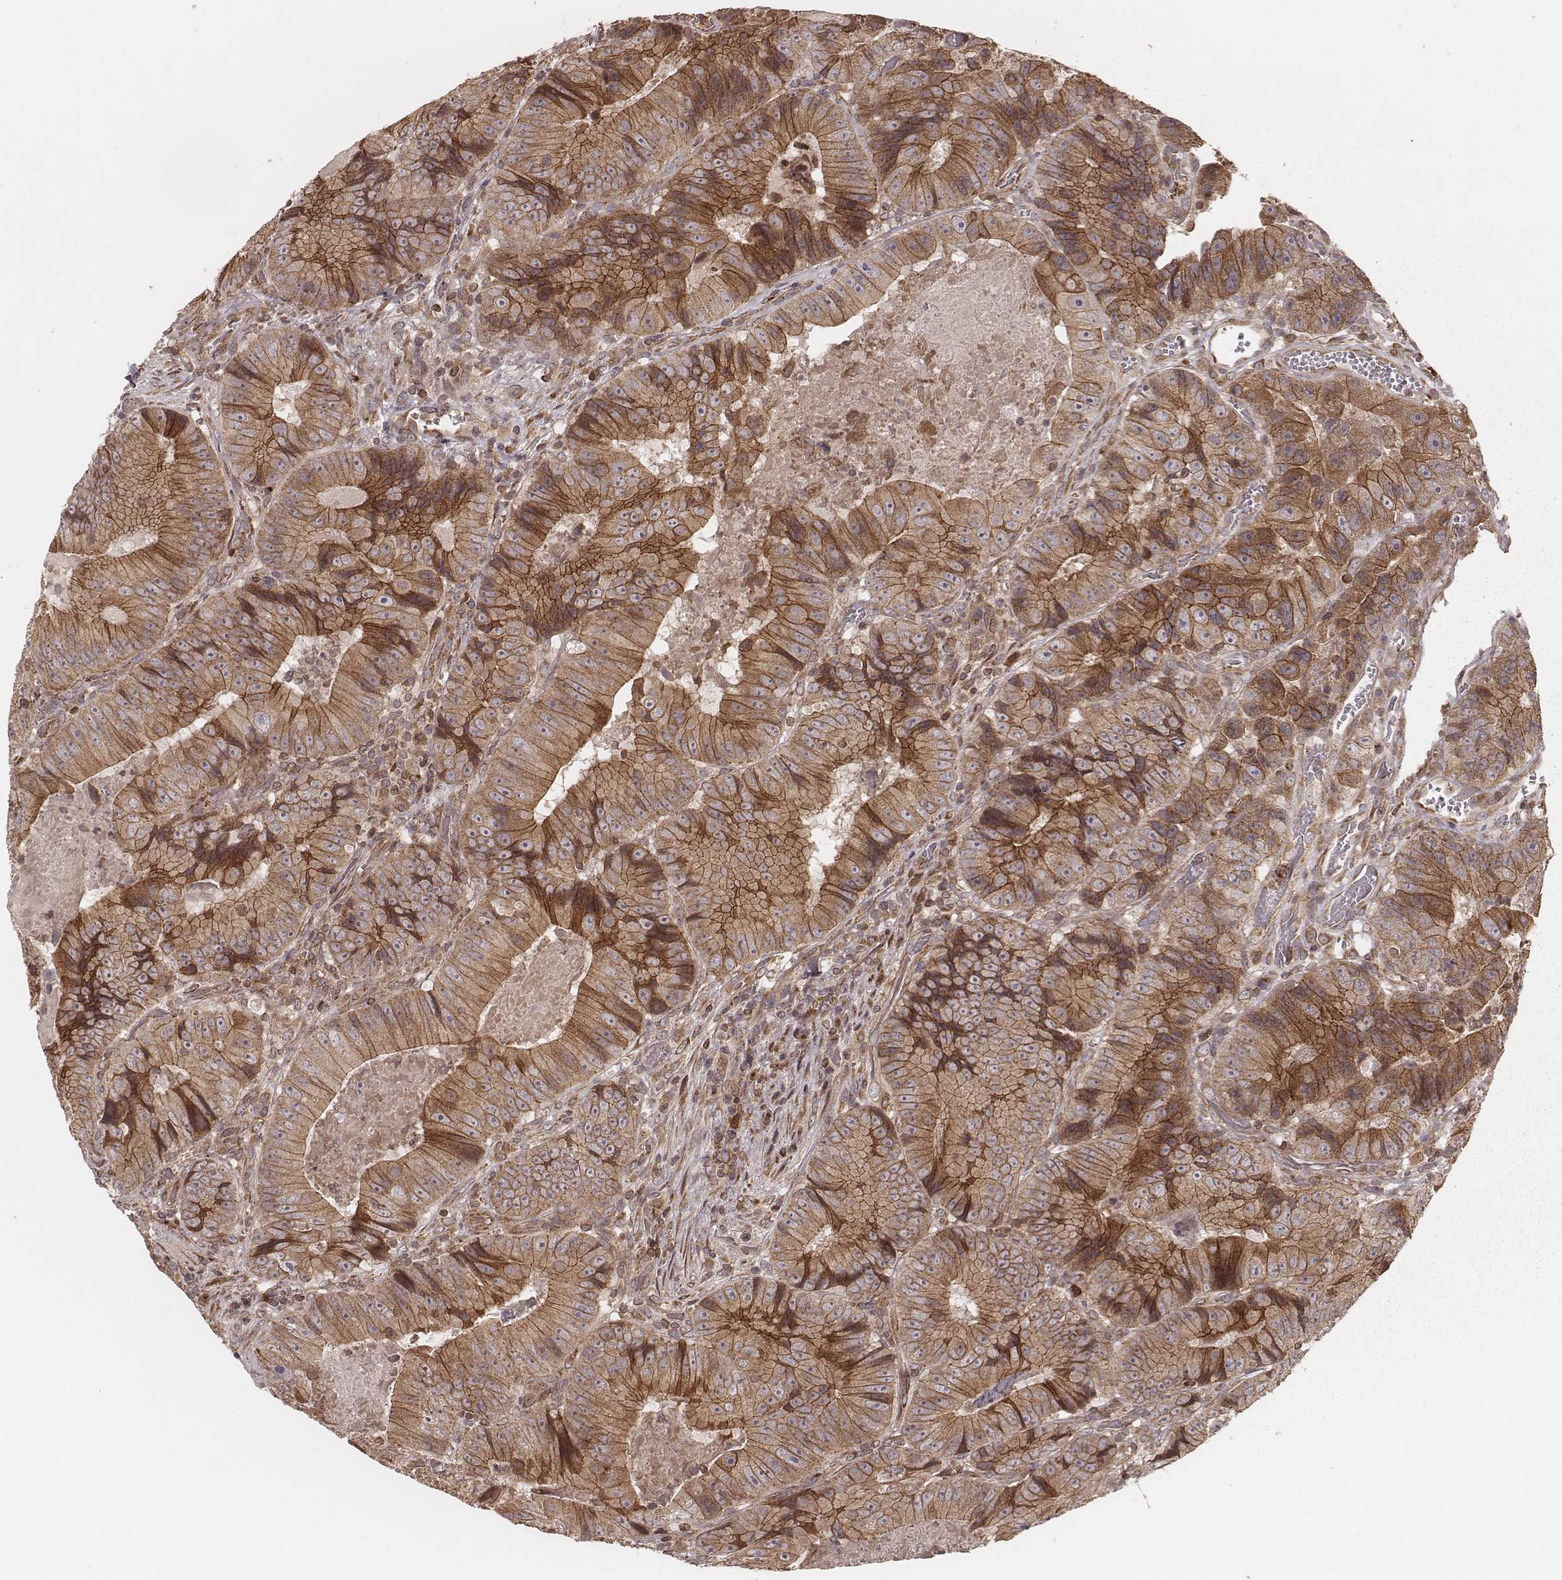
{"staining": {"intensity": "strong", "quantity": ">75%", "location": "cytoplasmic/membranous"}, "tissue": "colorectal cancer", "cell_type": "Tumor cells", "image_type": "cancer", "snomed": [{"axis": "morphology", "description": "Adenocarcinoma, NOS"}, {"axis": "topography", "description": "Colon"}], "caption": "A high amount of strong cytoplasmic/membranous positivity is appreciated in approximately >75% of tumor cells in adenocarcinoma (colorectal) tissue.", "gene": "MYO19", "patient": {"sex": "female", "age": 86}}